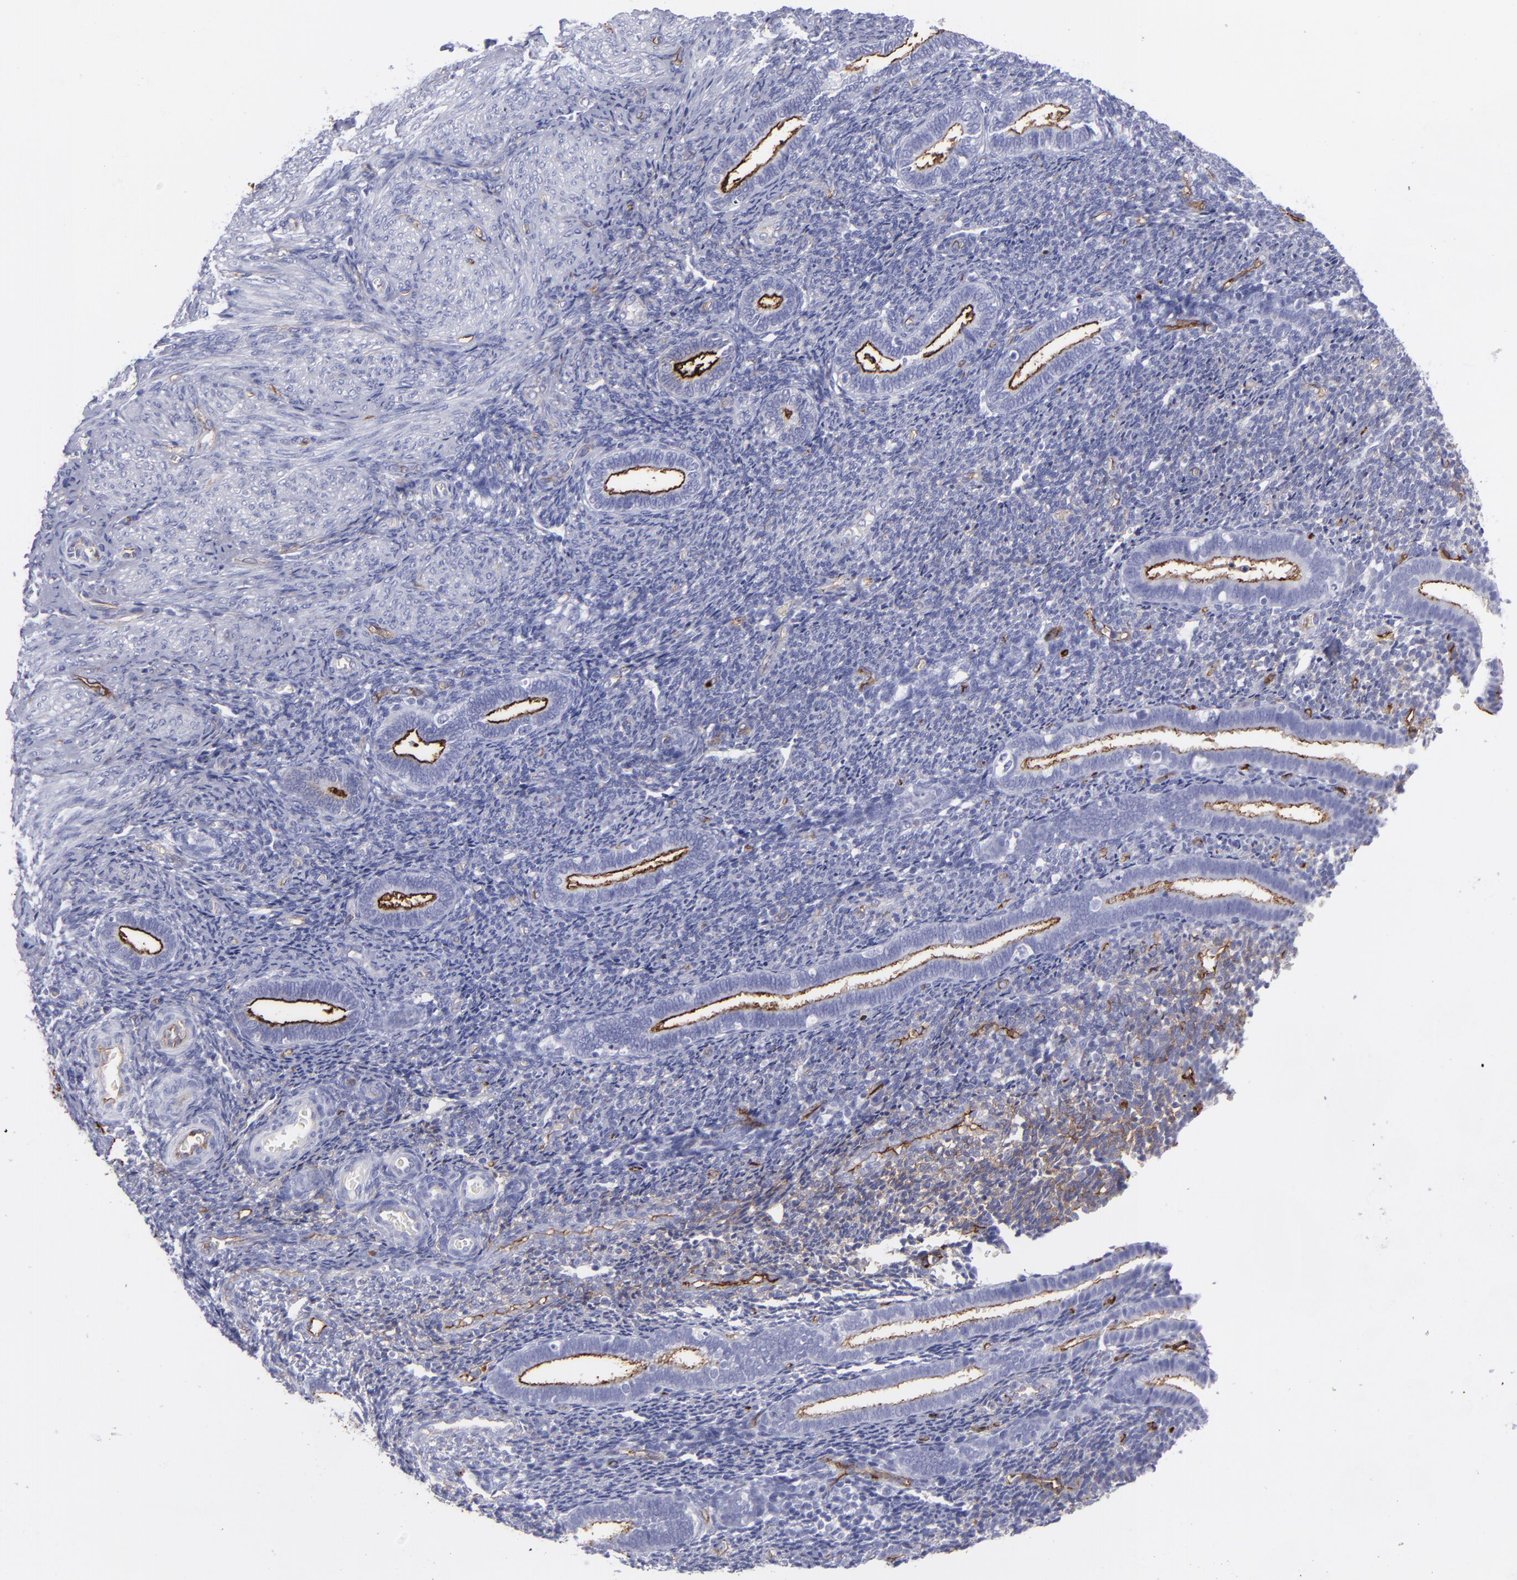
{"staining": {"intensity": "negative", "quantity": "none", "location": "none"}, "tissue": "endometrium", "cell_type": "Cells in endometrial stroma", "image_type": "normal", "snomed": [{"axis": "morphology", "description": "Normal tissue, NOS"}, {"axis": "topography", "description": "Endometrium"}], "caption": "IHC histopathology image of benign endometrium: human endometrium stained with DAB (3,3'-diaminobenzidine) shows no significant protein positivity in cells in endometrial stroma.", "gene": "ACE", "patient": {"sex": "female", "age": 27}}